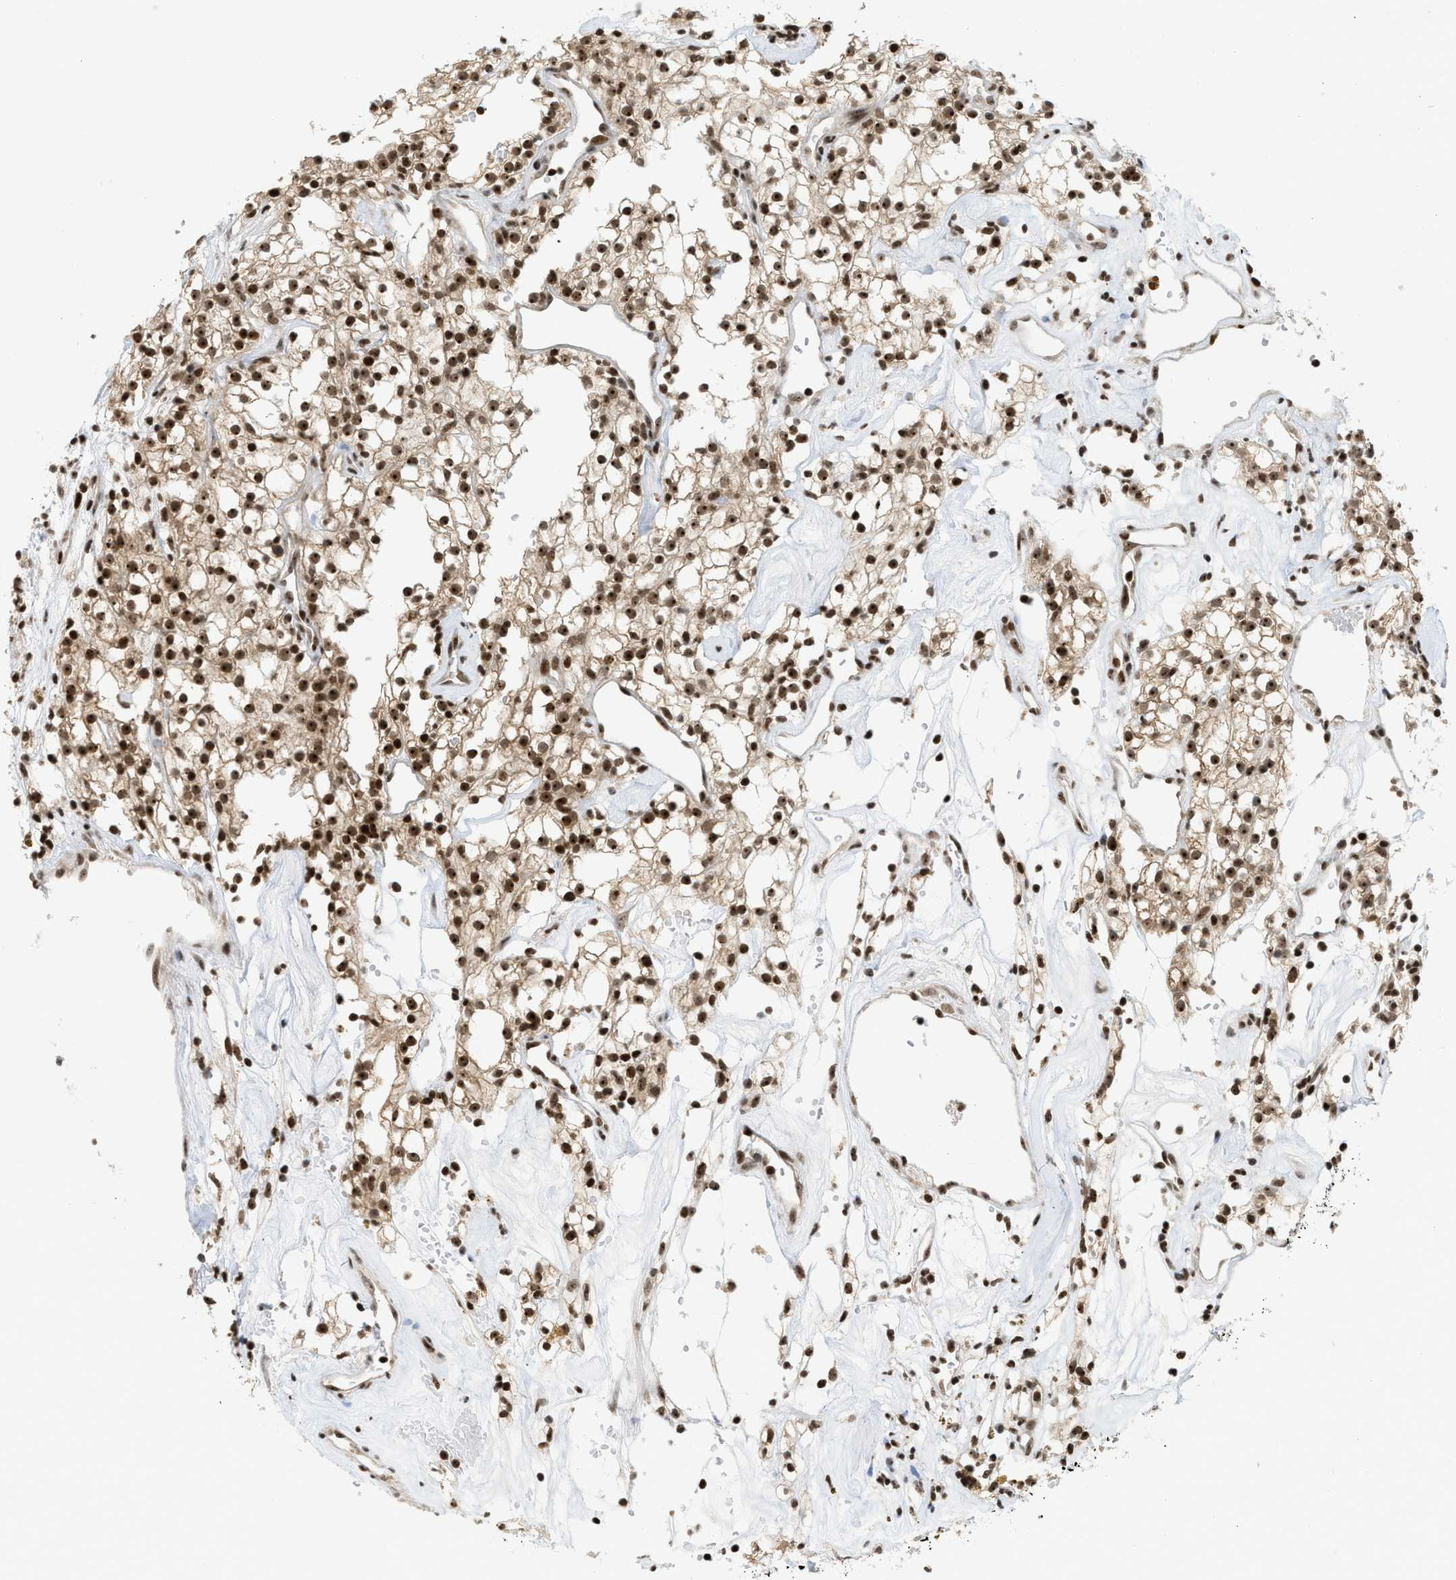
{"staining": {"intensity": "strong", "quantity": ">75%", "location": "nuclear"}, "tissue": "renal cancer", "cell_type": "Tumor cells", "image_type": "cancer", "snomed": [{"axis": "morphology", "description": "Adenocarcinoma, NOS"}, {"axis": "topography", "description": "Kidney"}], "caption": "This is a histology image of immunohistochemistry (IHC) staining of renal adenocarcinoma, which shows strong staining in the nuclear of tumor cells.", "gene": "ZNF22", "patient": {"sex": "male", "age": 59}}